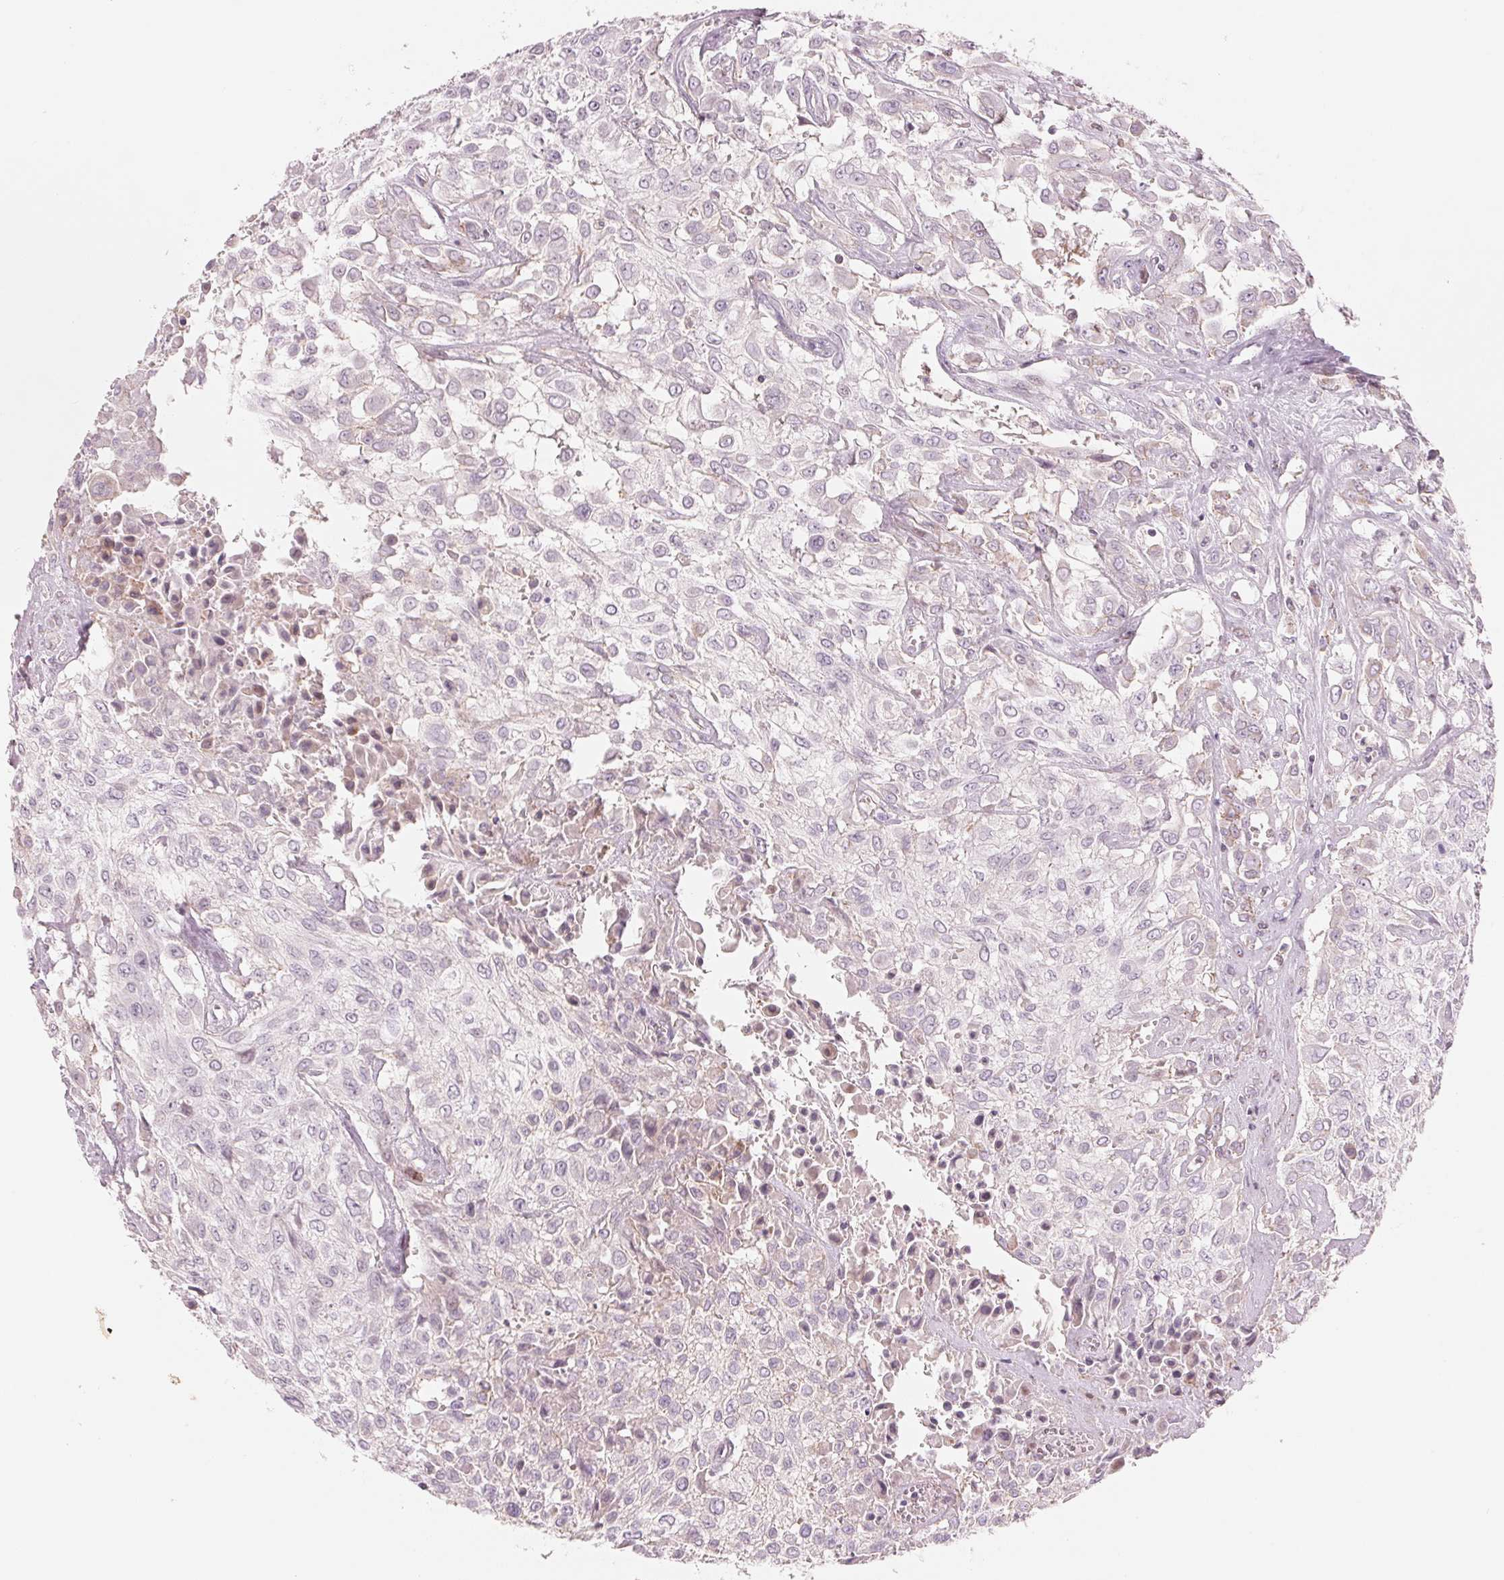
{"staining": {"intensity": "negative", "quantity": "none", "location": "none"}, "tissue": "urothelial cancer", "cell_type": "Tumor cells", "image_type": "cancer", "snomed": [{"axis": "morphology", "description": "Urothelial carcinoma, High grade"}, {"axis": "topography", "description": "Urinary bladder"}], "caption": "Tumor cells are negative for protein expression in human high-grade urothelial carcinoma.", "gene": "SLC17A4", "patient": {"sex": "male", "age": 57}}